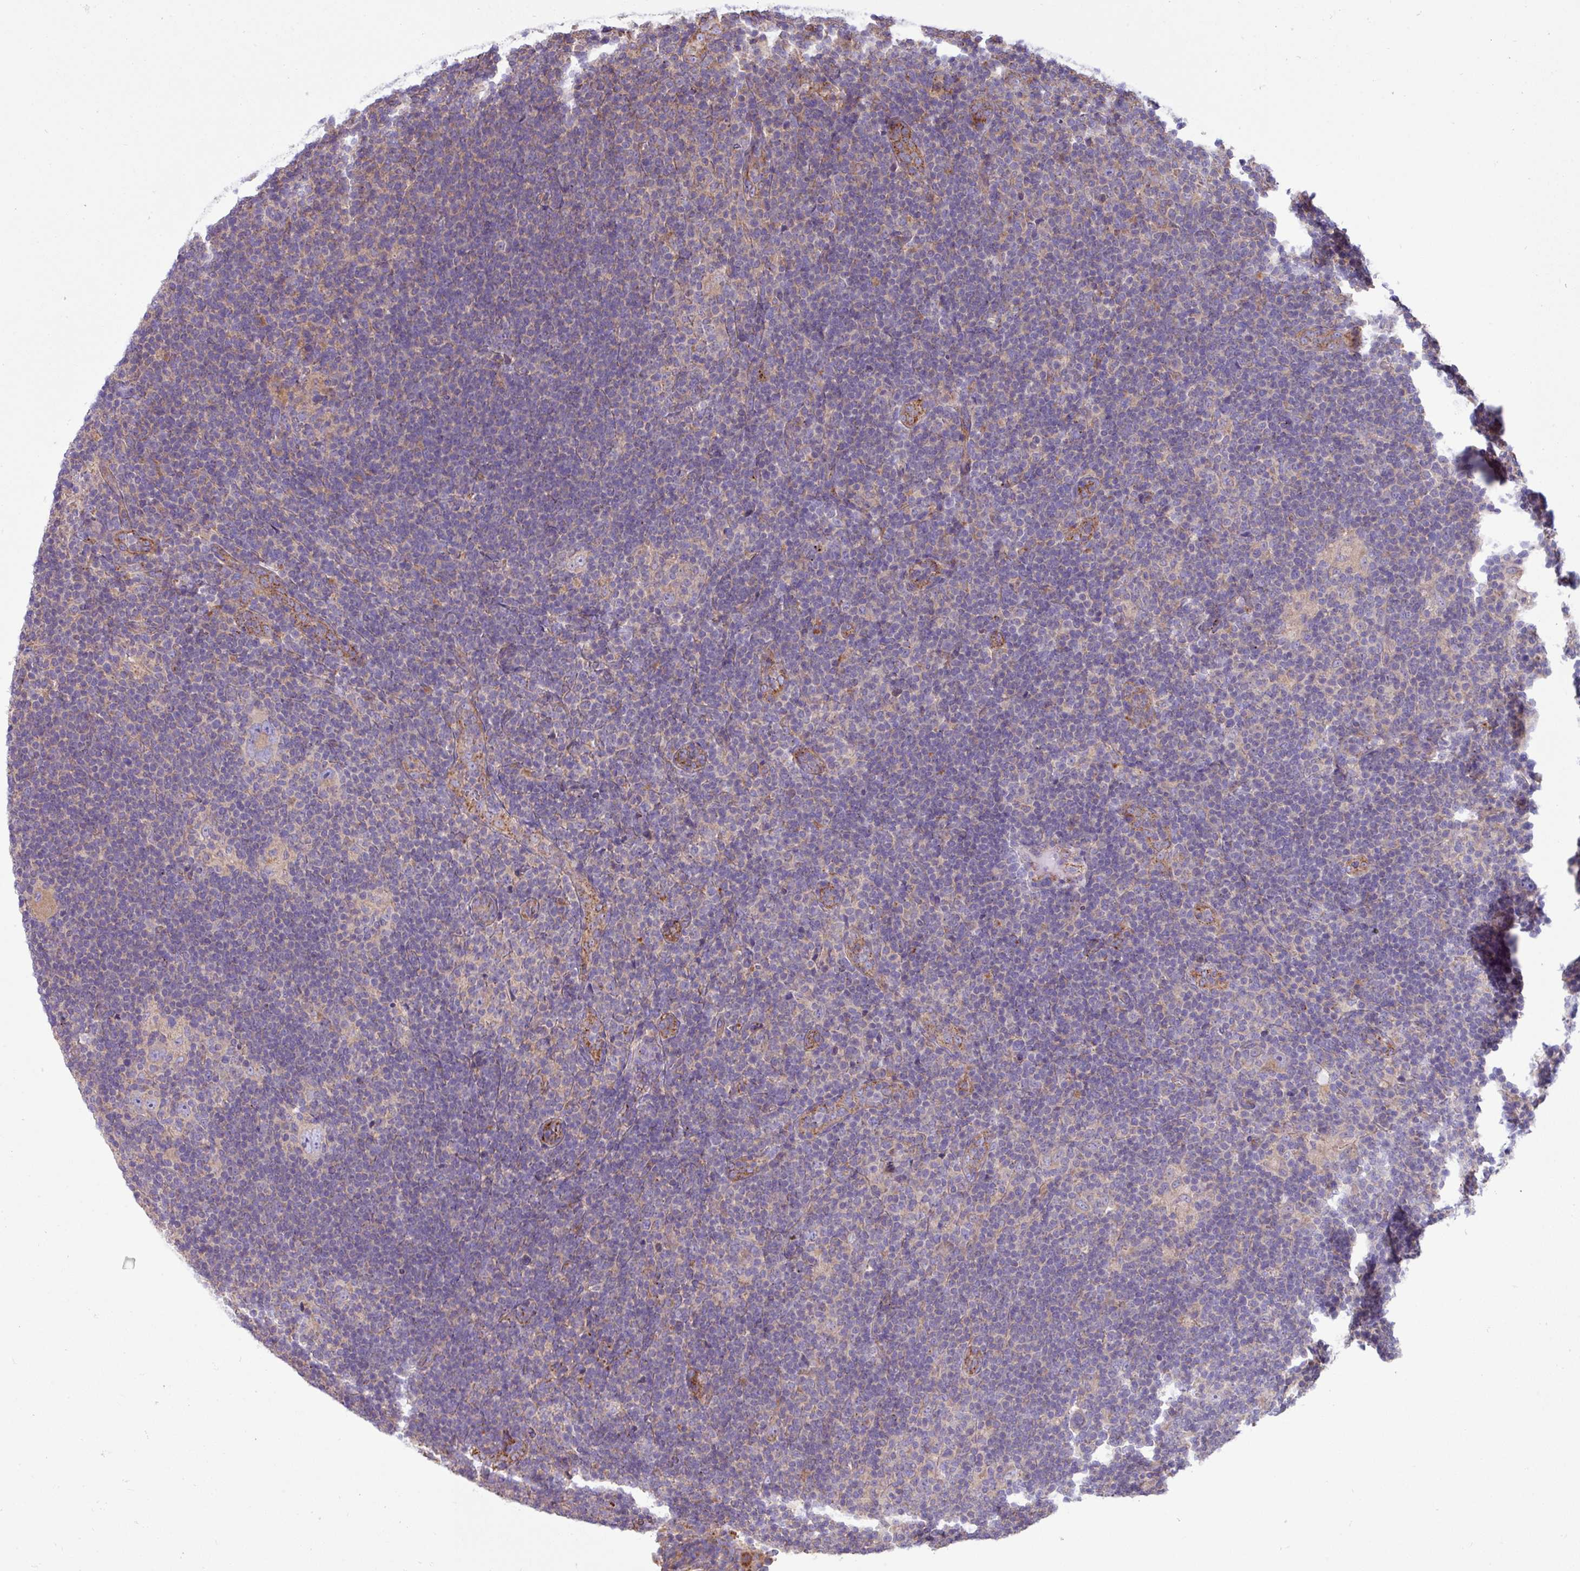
{"staining": {"intensity": "negative", "quantity": "none", "location": "none"}, "tissue": "lymphoma", "cell_type": "Tumor cells", "image_type": "cancer", "snomed": [{"axis": "morphology", "description": "Hodgkin's disease, NOS"}, {"axis": "topography", "description": "Lymph node"}], "caption": "DAB (3,3'-diaminobenzidine) immunohistochemical staining of Hodgkin's disease exhibits no significant staining in tumor cells. The staining was performed using DAB (3,3'-diaminobenzidine) to visualize the protein expression in brown, while the nuclei were stained in blue with hematoxylin (Magnification: 20x).", "gene": "PPM1J", "patient": {"sex": "female", "age": 57}}